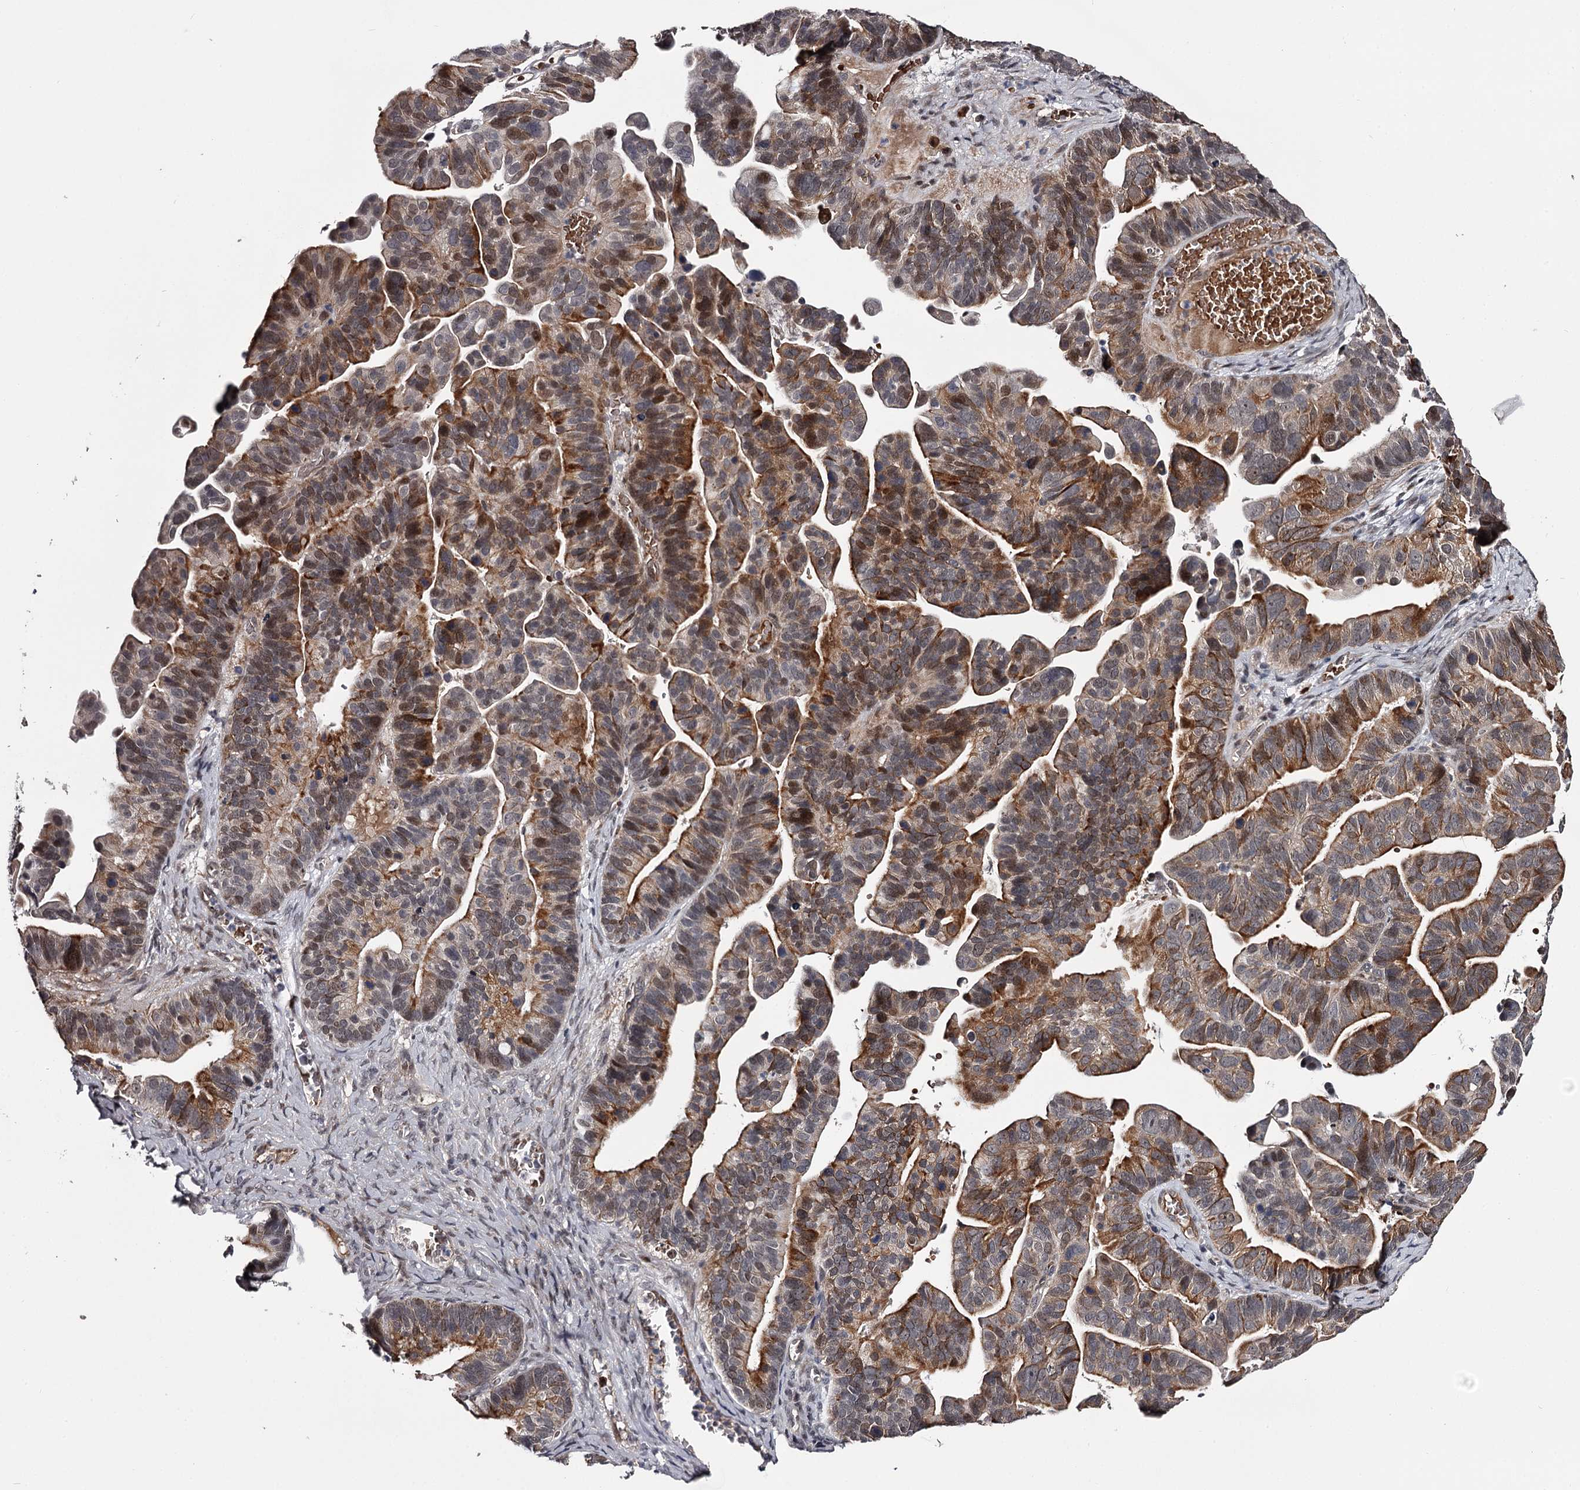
{"staining": {"intensity": "moderate", "quantity": ">75%", "location": "cytoplasmic/membranous,nuclear"}, "tissue": "ovarian cancer", "cell_type": "Tumor cells", "image_type": "cancer", "snomed": [{"axis": "morphology", "description": "Cystadenocarcinoma, serous, NOS"}, {"axis": "topography", "description": "Ovary"}], "caption": "Ovarian cancer (serous cystadenocarcinoma) tissue shows moderate cytoplasmic/membranous and nuclear expression in approximately >75% of tumor cells, visualized by immunohistochemistry.", "gene": "RNF44", "patient": {"sex": "female", "age": 56}}